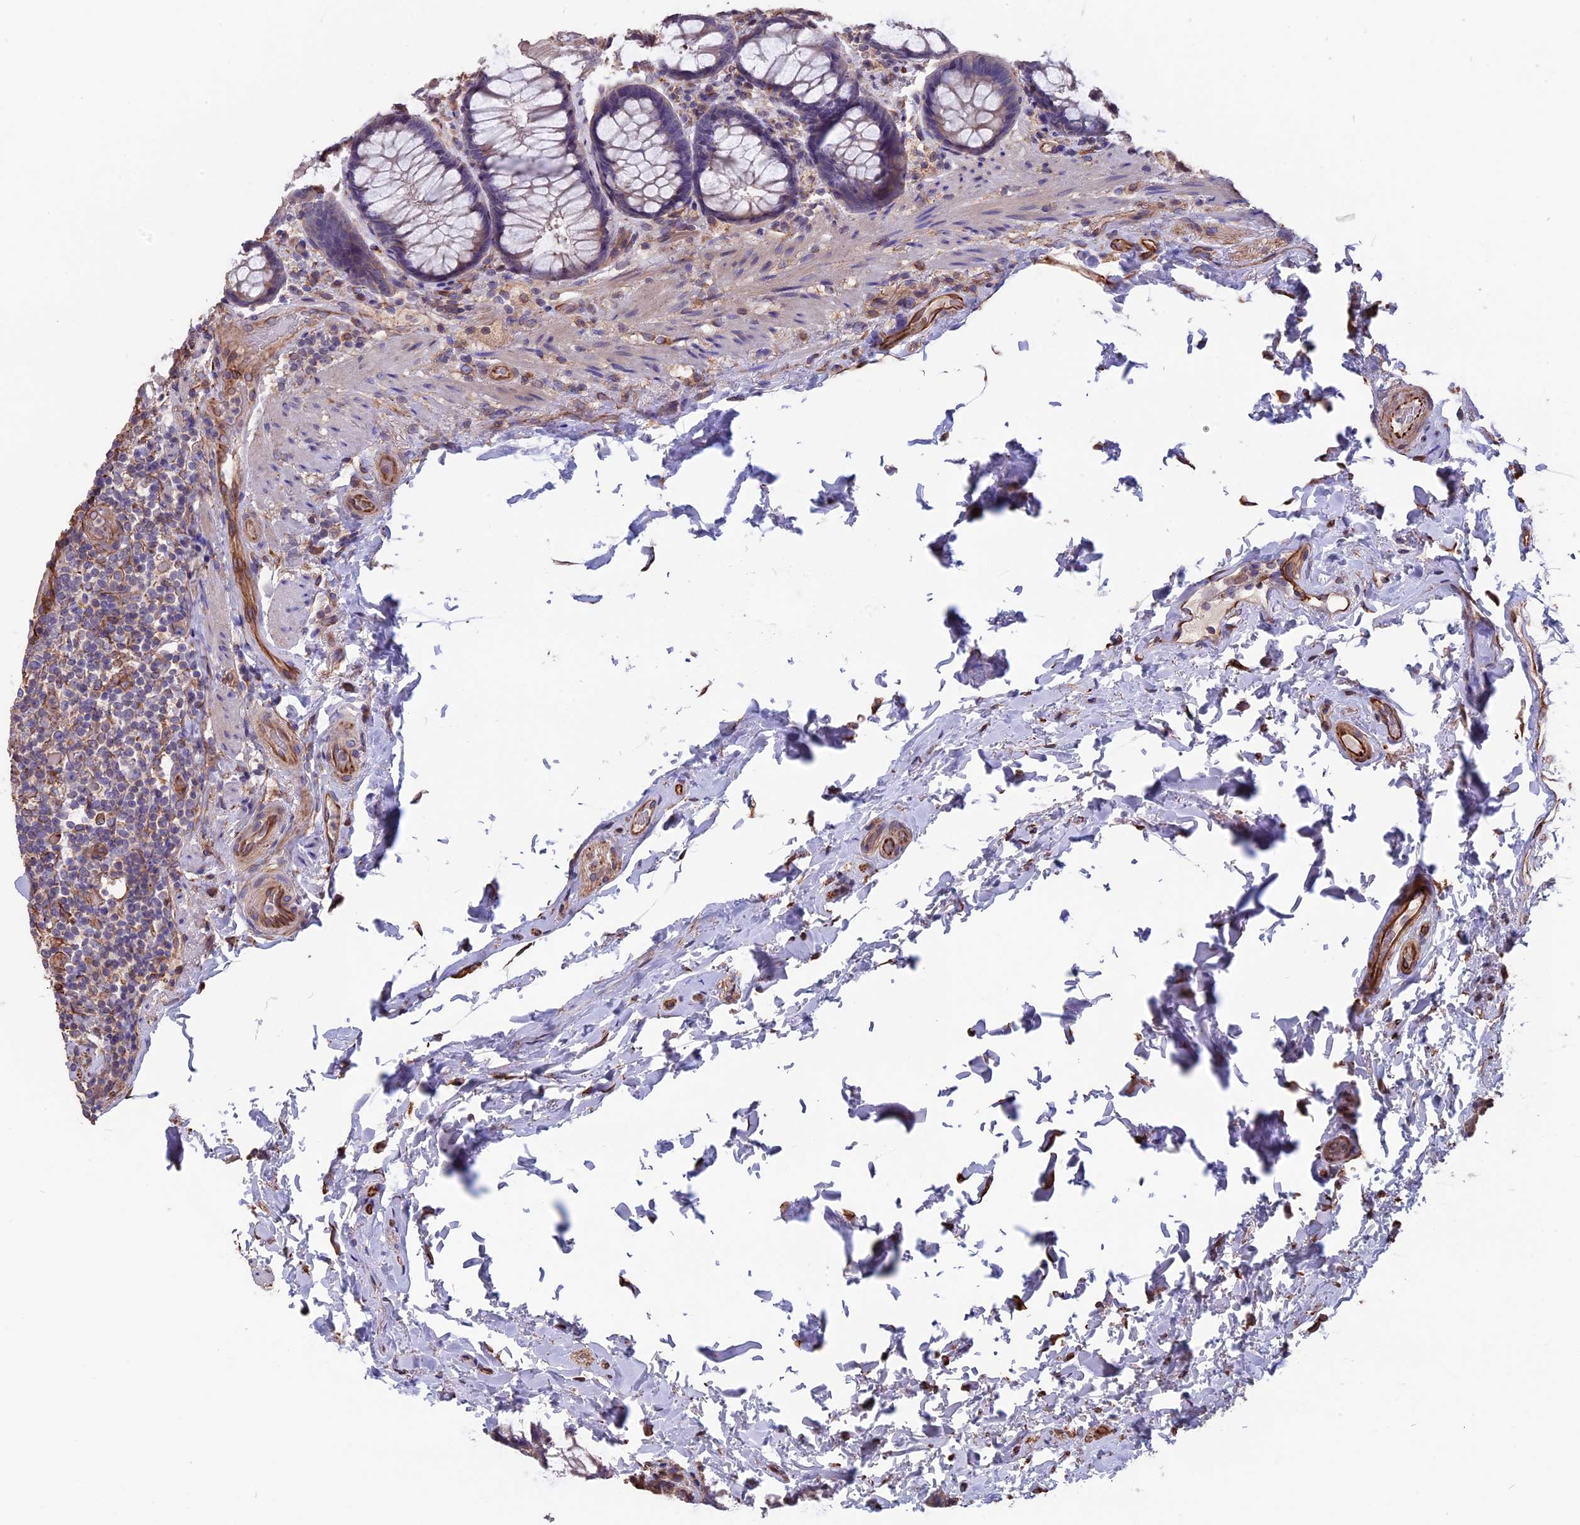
{"staining": {"intensity": "weak", "quantity": "<25%", "location": "cytoplasmic/membranous"}, "tissue": "rectum", "cell_type": "Glandular cells", "image_type": "normal", "snomed": [{"axis": "morphology", "description": "Normal tissue, NOS"}, {"axis": "topography", "description": "Rectum"}], "caption": "Protein analysis of normal rectum exhibits no significant positivity in glandular cells. The staining was performed using DAB to visualize the protein expression in brown, while the nuclei were stained in blue with hematoxylin (Magnification: 20x).", "gene": "SEH1L", "patient": {"sex": "male", "age": 83}}